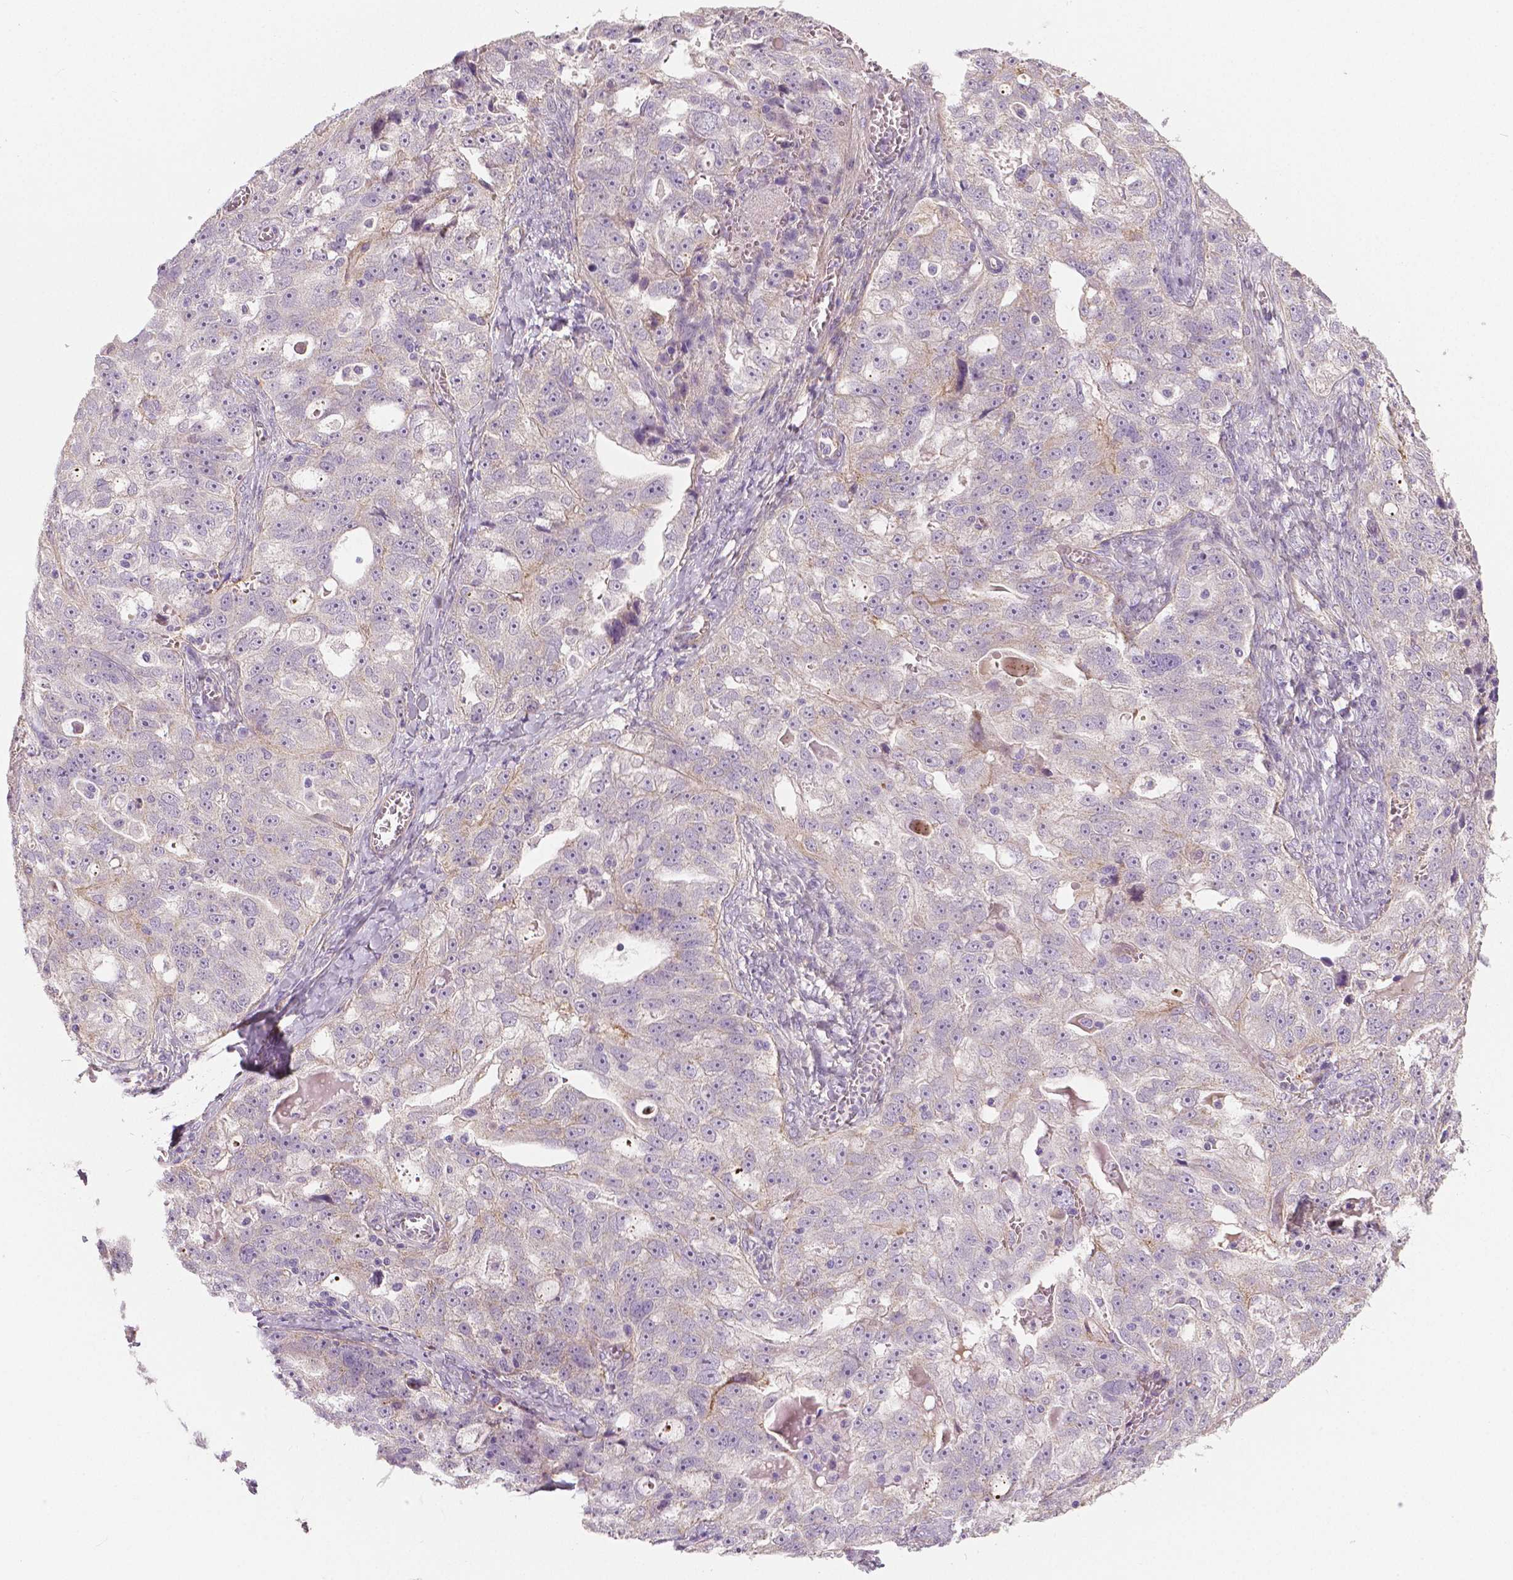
{"staining": {"intensity": "negative", "quantity": "none", "location": "none"}, "tissue": "ovarian cancer", "cell_type": "Tumor cells", "image_type": "cancer", "snomed": [{"axis": "morphology", "description": "Cystadenocarcinoma, serous, NOS"}, {"axis": "topography", "description": "Ovary"}], "caption": "IHC micrograph of neoplastic tissue: ovarian serous cystadenocarcinoma stained with DAB (3,3'-diaminobenzidine) reveals no significant protein expression in tumor cells.", "gene": "FLT1", "patient": {"sex": "female", "age": 51}}